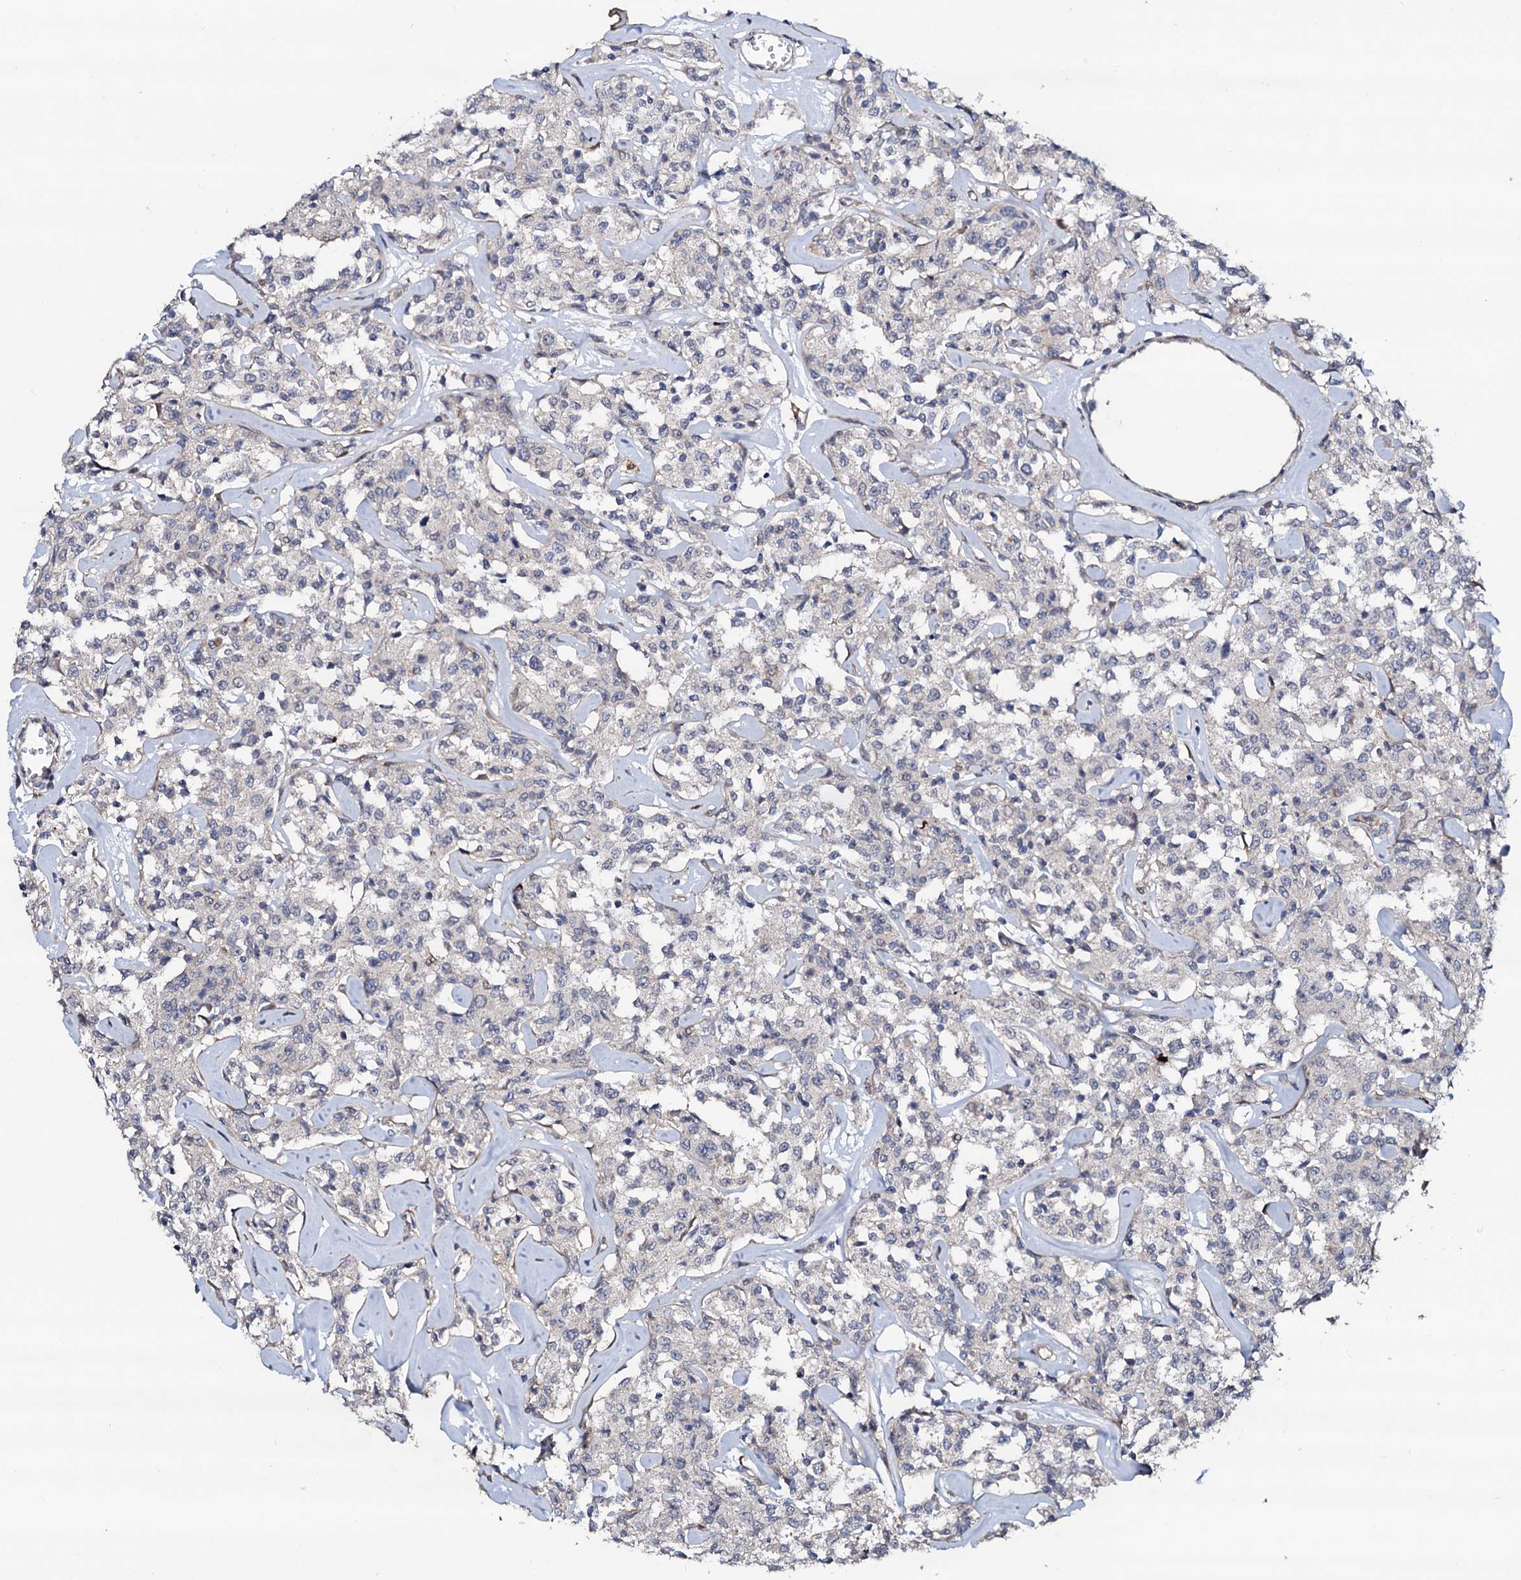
{"staining": {"intensity": "negative", "quantity": "none", "location": "none"}, "tissue": "lymphoma", "cell_type": "Tumor cells", "image_type": "cancer", "snomed": [{"axis": "morphology", "description": "Malignant lymphoma, non-Hodgkin's type, Low grade"}, {"axis": "topography", "description": "Small intestine"}], "caption": "Immunohistochemistry (IHC) histopathology image of human low-grade malignant lymphoma, non-Hodgkin's type stained for a protein (brown), which shows no expression in tumor cells.", "gene": "COG6", "patient": {"sex": "female", "age": 59}}